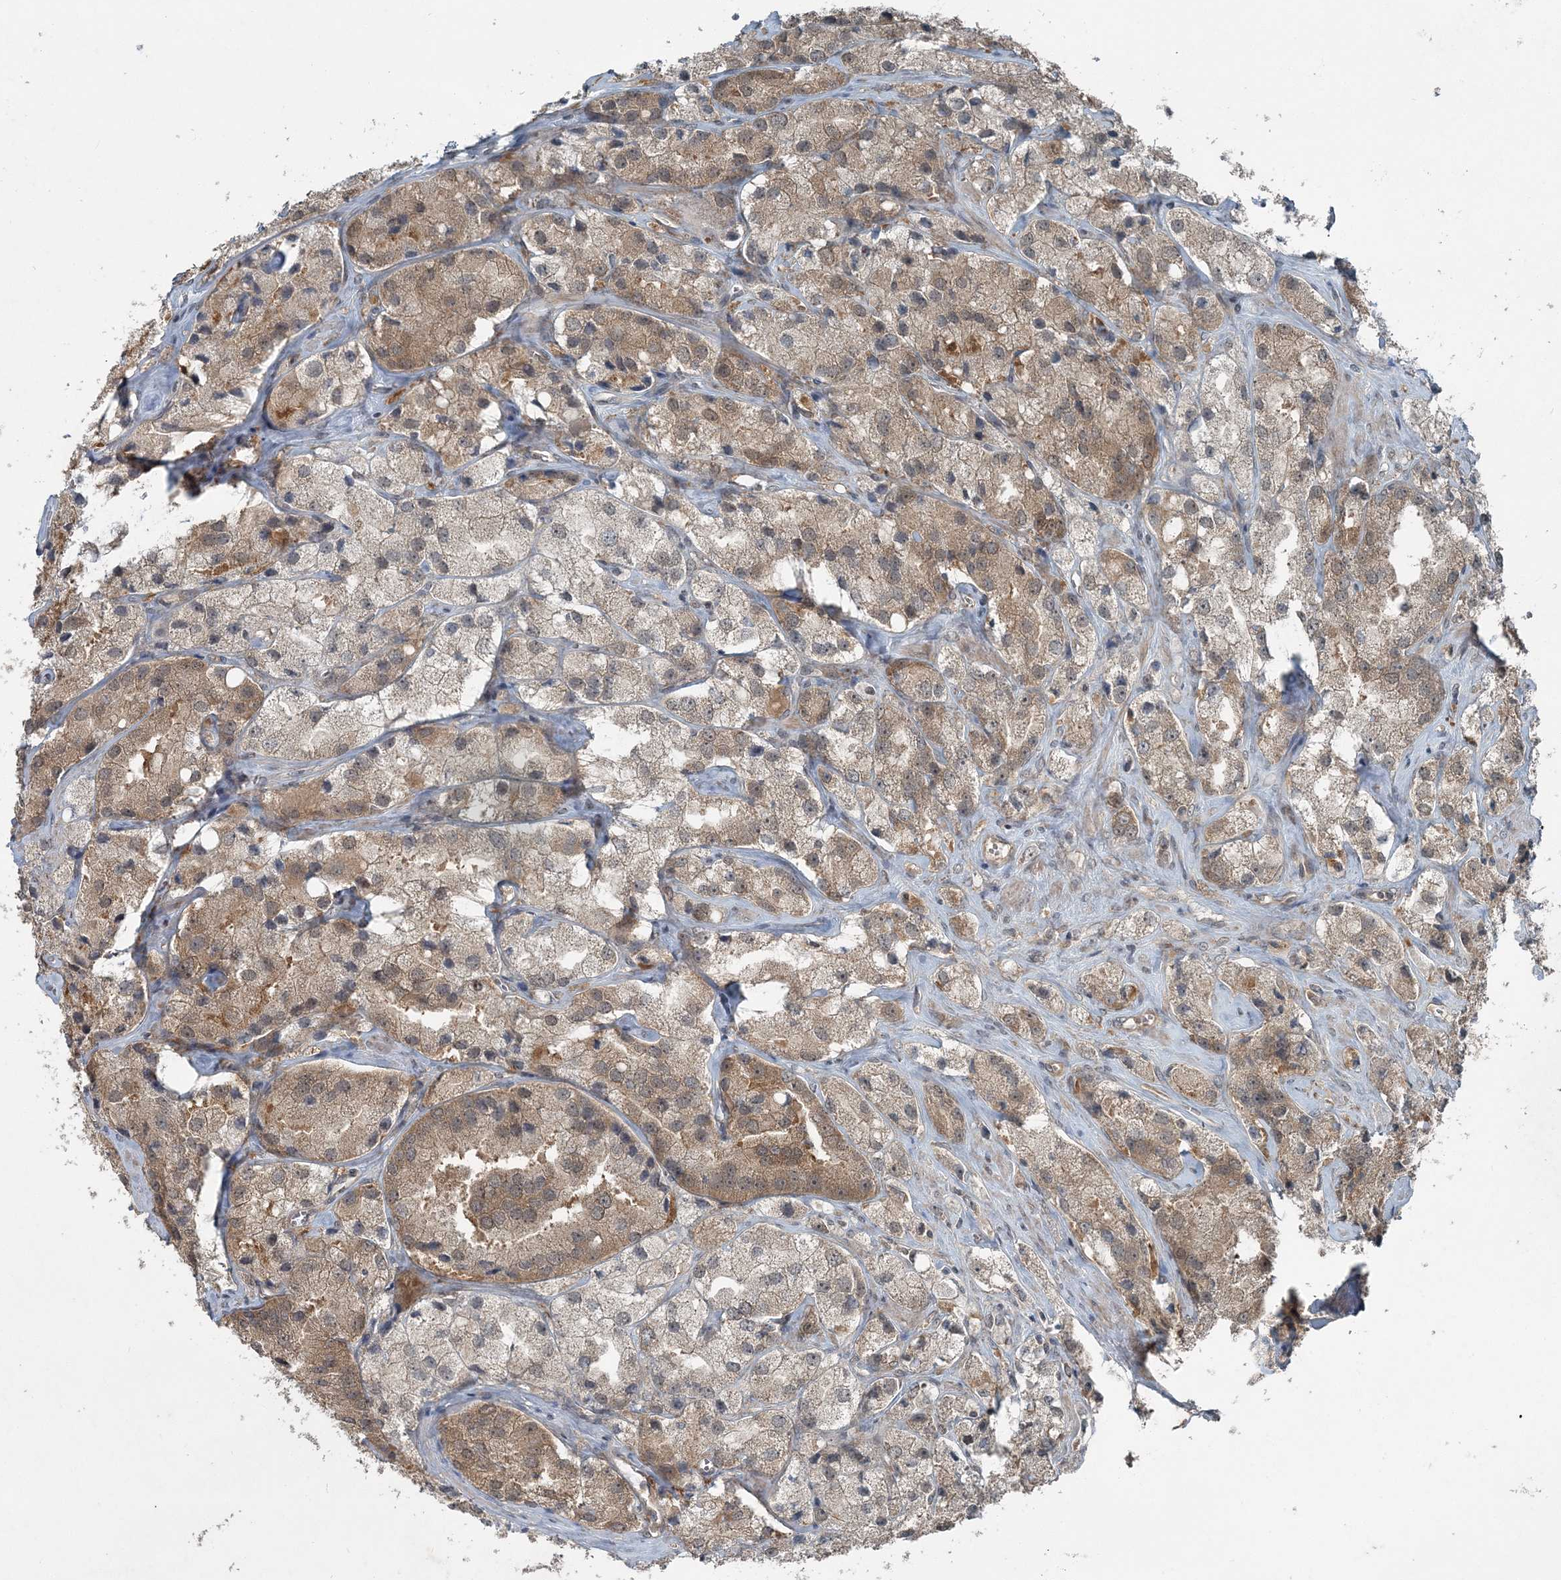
{"staining": {"intensity": "moderate", "quantity": "25%-75%", "location": "cytoplasmic/membranous"}, "tissue": "prostate cancer", "cell_type": "Tumor cells", "image_type": "cancer", "snomed": [{"axis": "morphology", "description": "Adenocarcinoma, High grade"}, {"axis": "topography", "description": "Prostate"}], "caption": "Moderate cytoplasmic/membranous expression is appreciated in about 25%-75% of tumor cells in prostate cancer. The staining was performed using DAB to visualize the protein expression in brown, while the nuclei were stained in blue with hematoxylin (Magnification: 20x).", "gene": "FBXL17", "patient": {"sex": "male", "age": 66}}